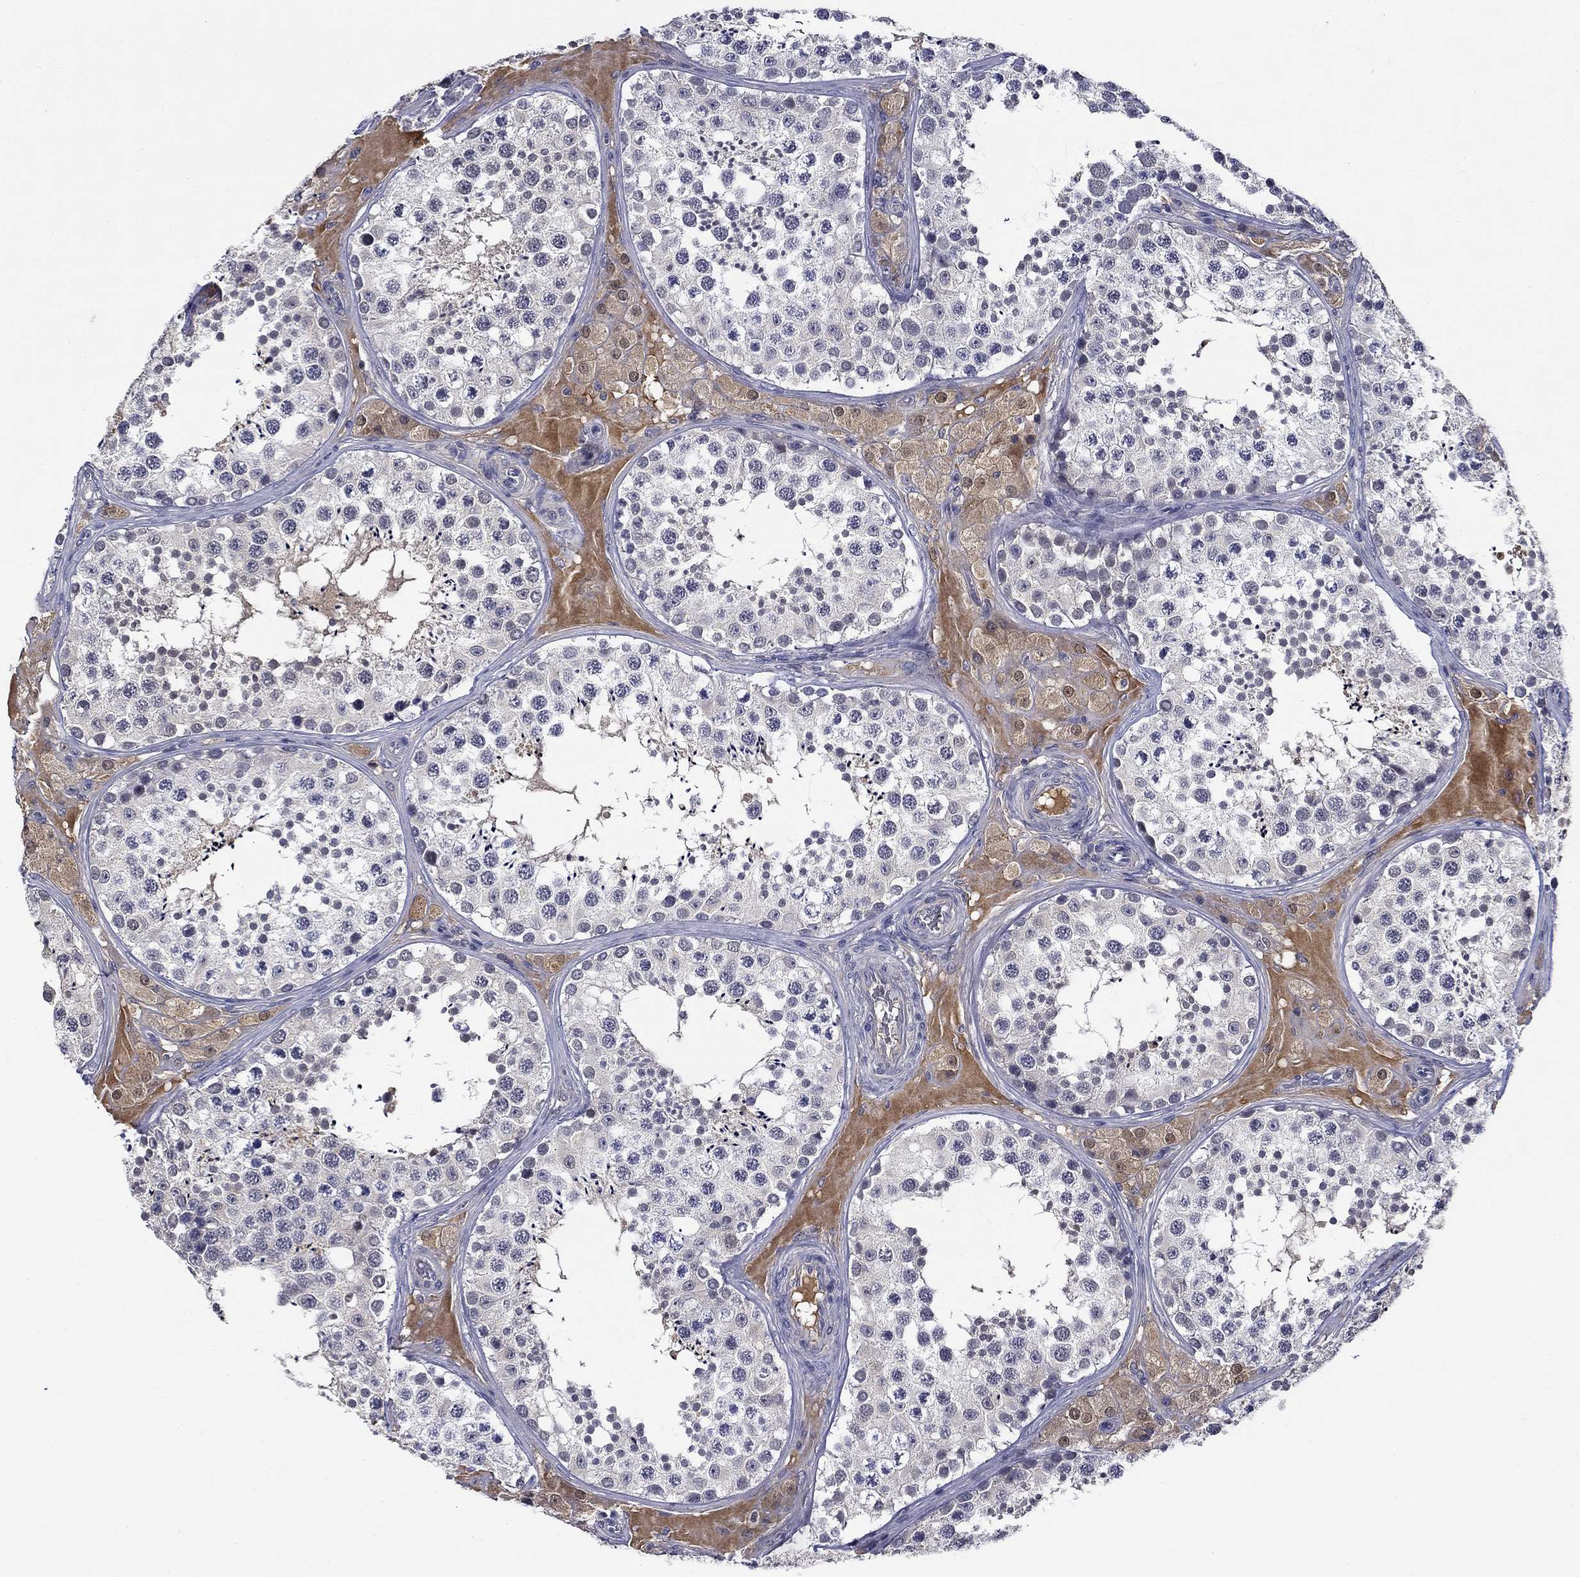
{"staining": {"intensity": "negative", "quantity": "none", "location": "none"}, "tissue": "testis", "cell_type": "Cells in seminiferous ducts", "image_type": "normal", "snomed": [{"axis": "morphology", "description": "Normal tissue, NOS"}, {"axis": "topography", "description": "Testis"}], "caption": "This is a image of immunohistochemistry (IHC) staining of benign testis, which shows no staining in cells in seminiferous ducts.", "gene": "DDTL", "patient": {"sex": "male", "age": 34}}